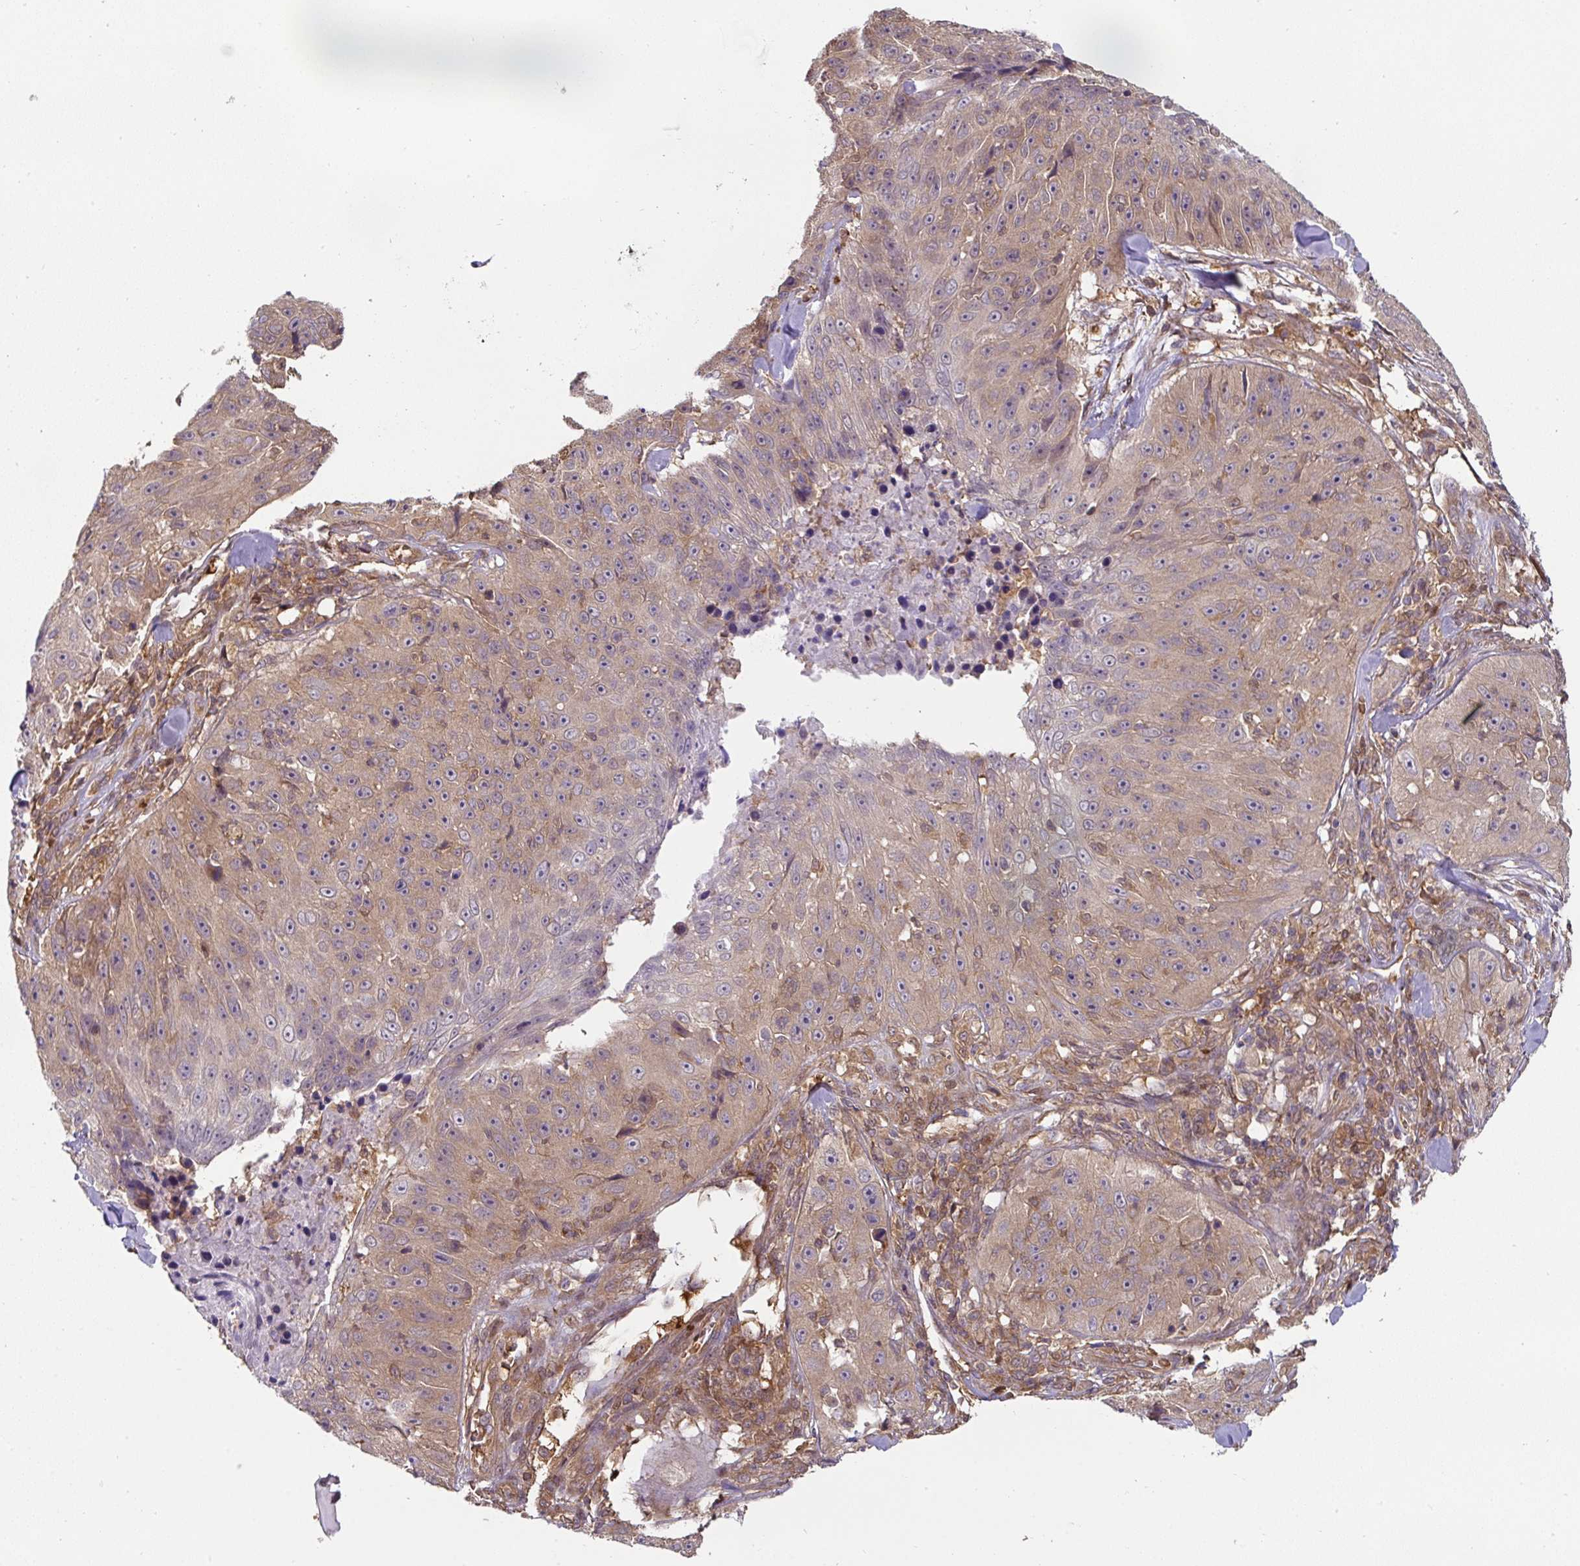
{"staining": {"intensity": "weak", "quantity": ">75%", "location": "cytoplasmic/membranous"}, "tissue": "skin cancer", "cell_type": "Tumor cells", "image_type": "cancer", "snomed": [{"axis": "morphology", "description": "Squamous cell carcinoma, NOS"}, {"axis": "topography", "description": "Skin"}], "caption": "An image of human skin cancer stained for a protein shows weak cytoplasmic/membranous brown staining in tumor cells.", "gene": "ST13", "patient": {"sex": "female", "age": 87}}